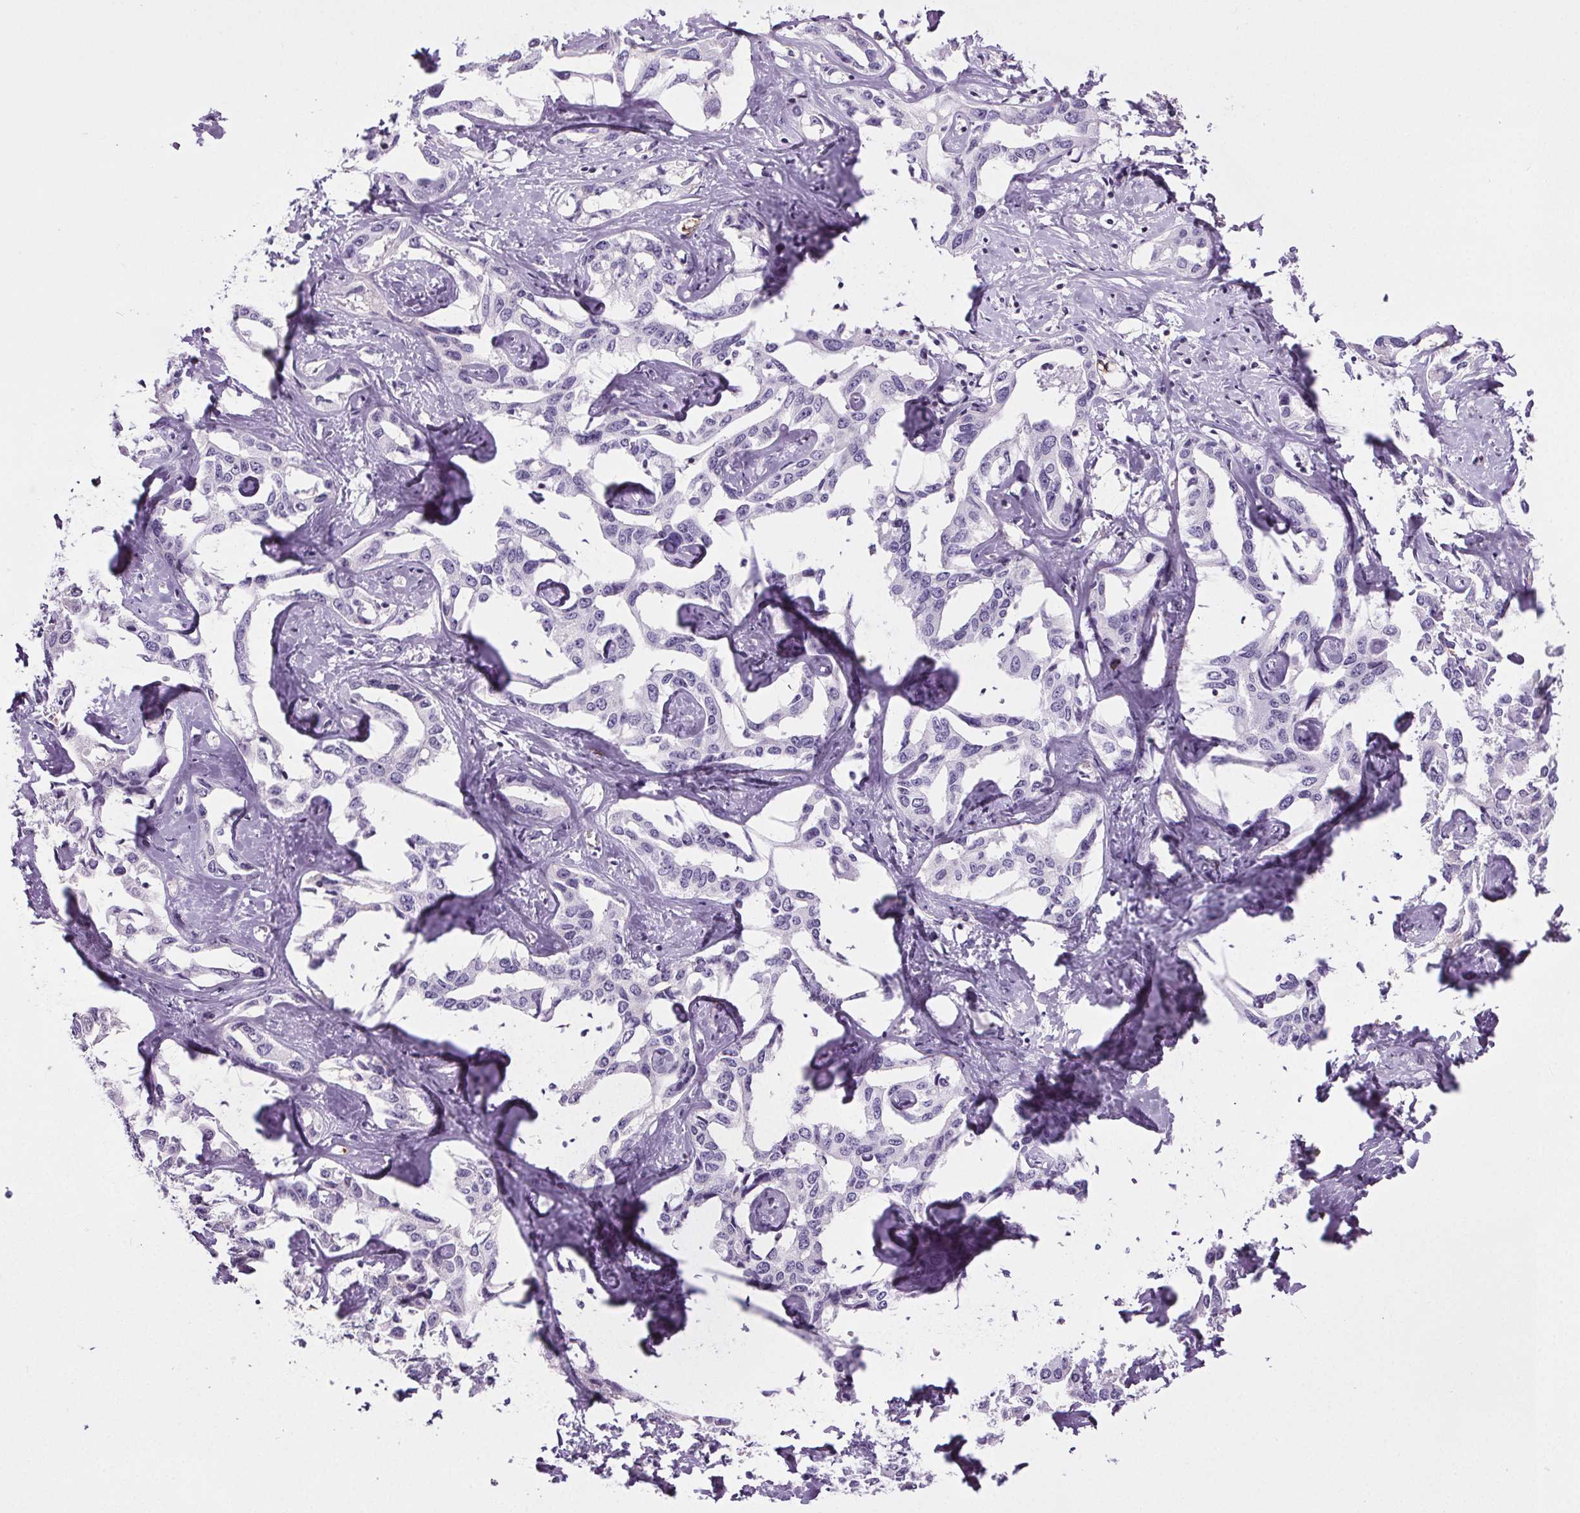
{"staining": {"intensity": "negative", "quantity": "none", "location": "none"}, "tissue": "liver cancer", "cell_type": "Tumor cells", "image_type": "cancer", "snomed": [{"axis": "morphology", "description": "Cholangiocarcinoma"}, {"axis": "topography", "description": "Liver"}], "caption": "This image is of liver cholangiocarcinoma stained with immunohistochemistry to label a protein in brown with the nuclei are counter-stained blue. There is no positivity in tumor cells.", "gene": "CD5L", "patient": {"sex": "male", "age": 59}}